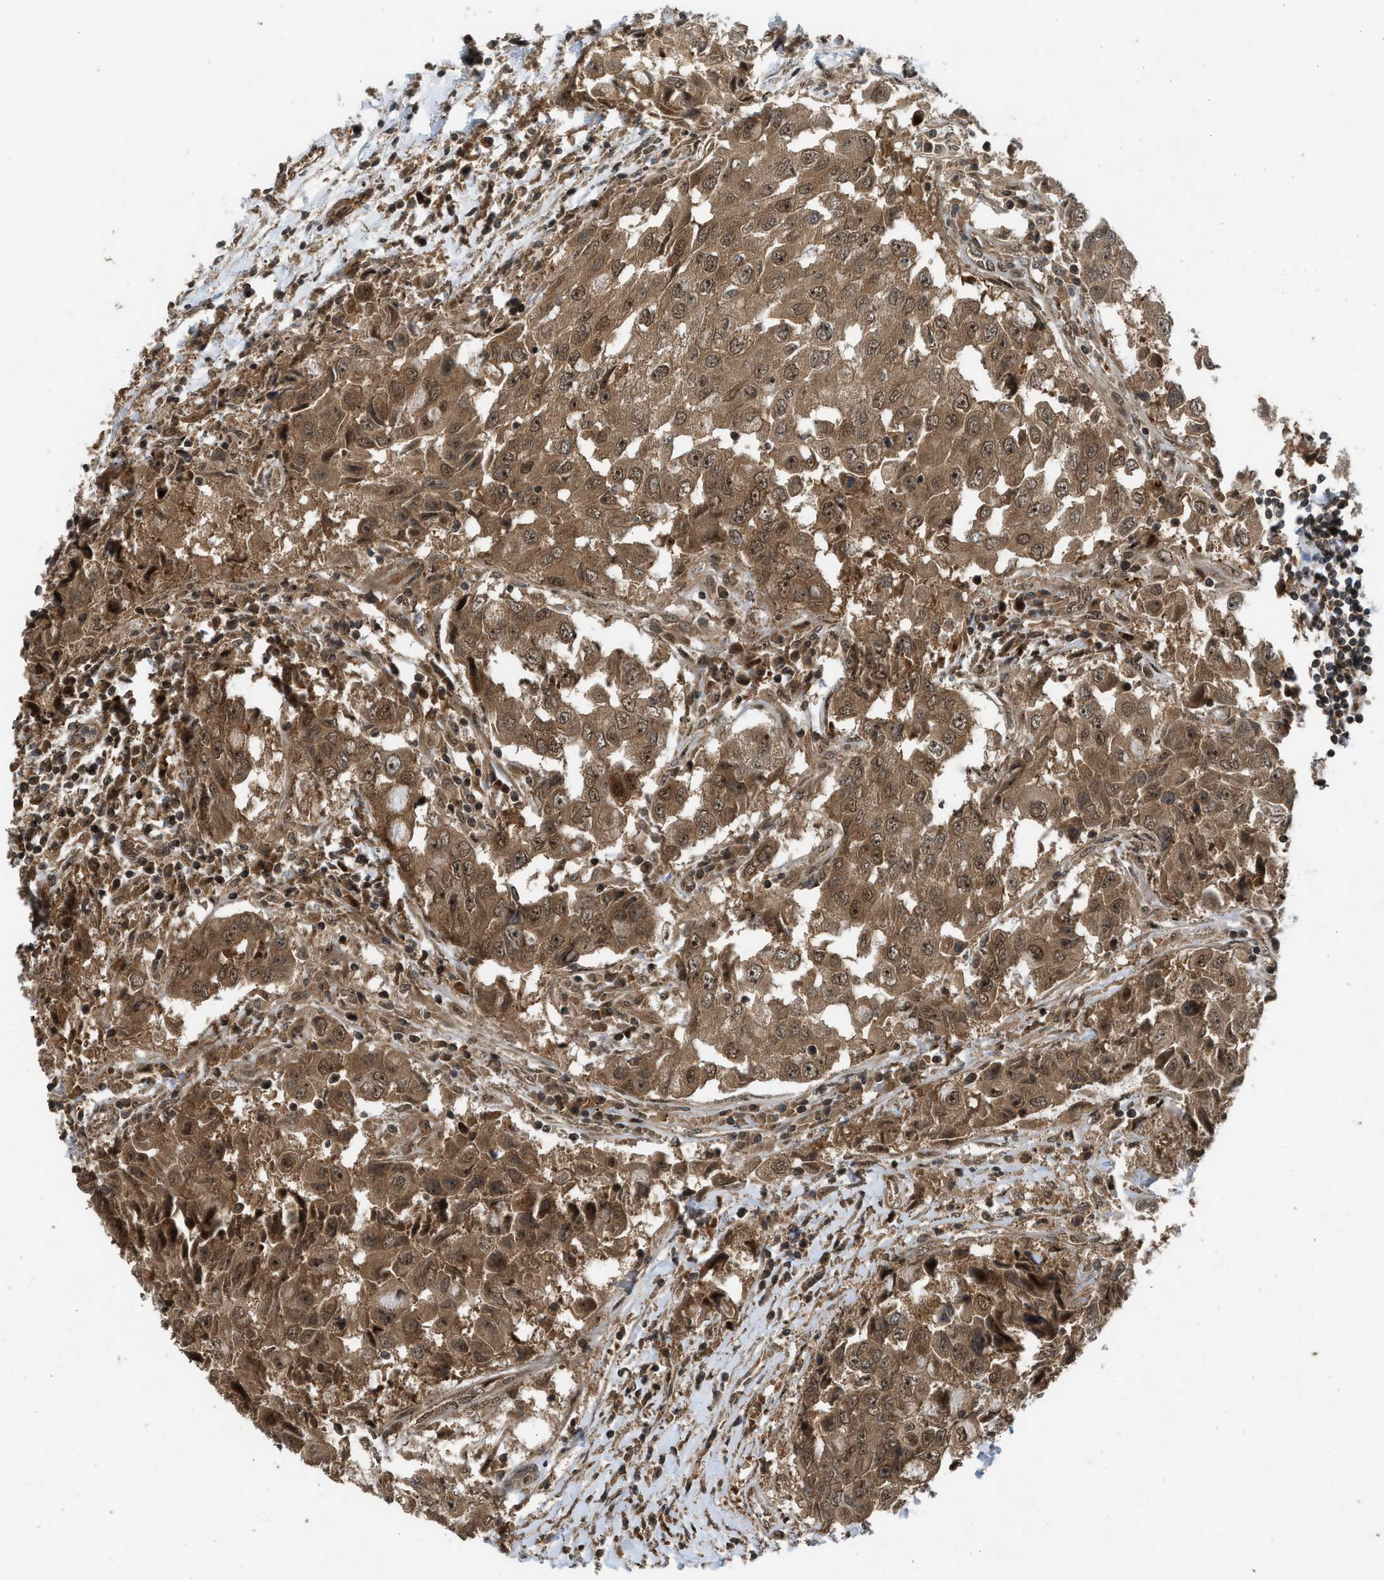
{"staining": {"intensity": "moderate", "quantity": ">75%", "location": "cytoplasmic/membranous,nuclear"}, "tissue": "breast cancer", "cell_type": "Tumor cells", "image_type": "cancer", "snomed": [{"axis": "morphology", "description": "Duct carcinoma"}, {"axis": "topography", "description": "Breast"}], "caption": "A photomicrograph of human breast intraductal carcinoma stained for a protein exhibits moderate cytoplasmic/membranous and nuclear brown staining in tumor cells. The protein of interest is stained brown, and the nuclei are stained in blue (DAB (3,3'-diaminobenzidine) IHC with brightfield microscopy, high magnification).", "gene": "TXNL1", "patient": {"sex": "female", "age": 27}}